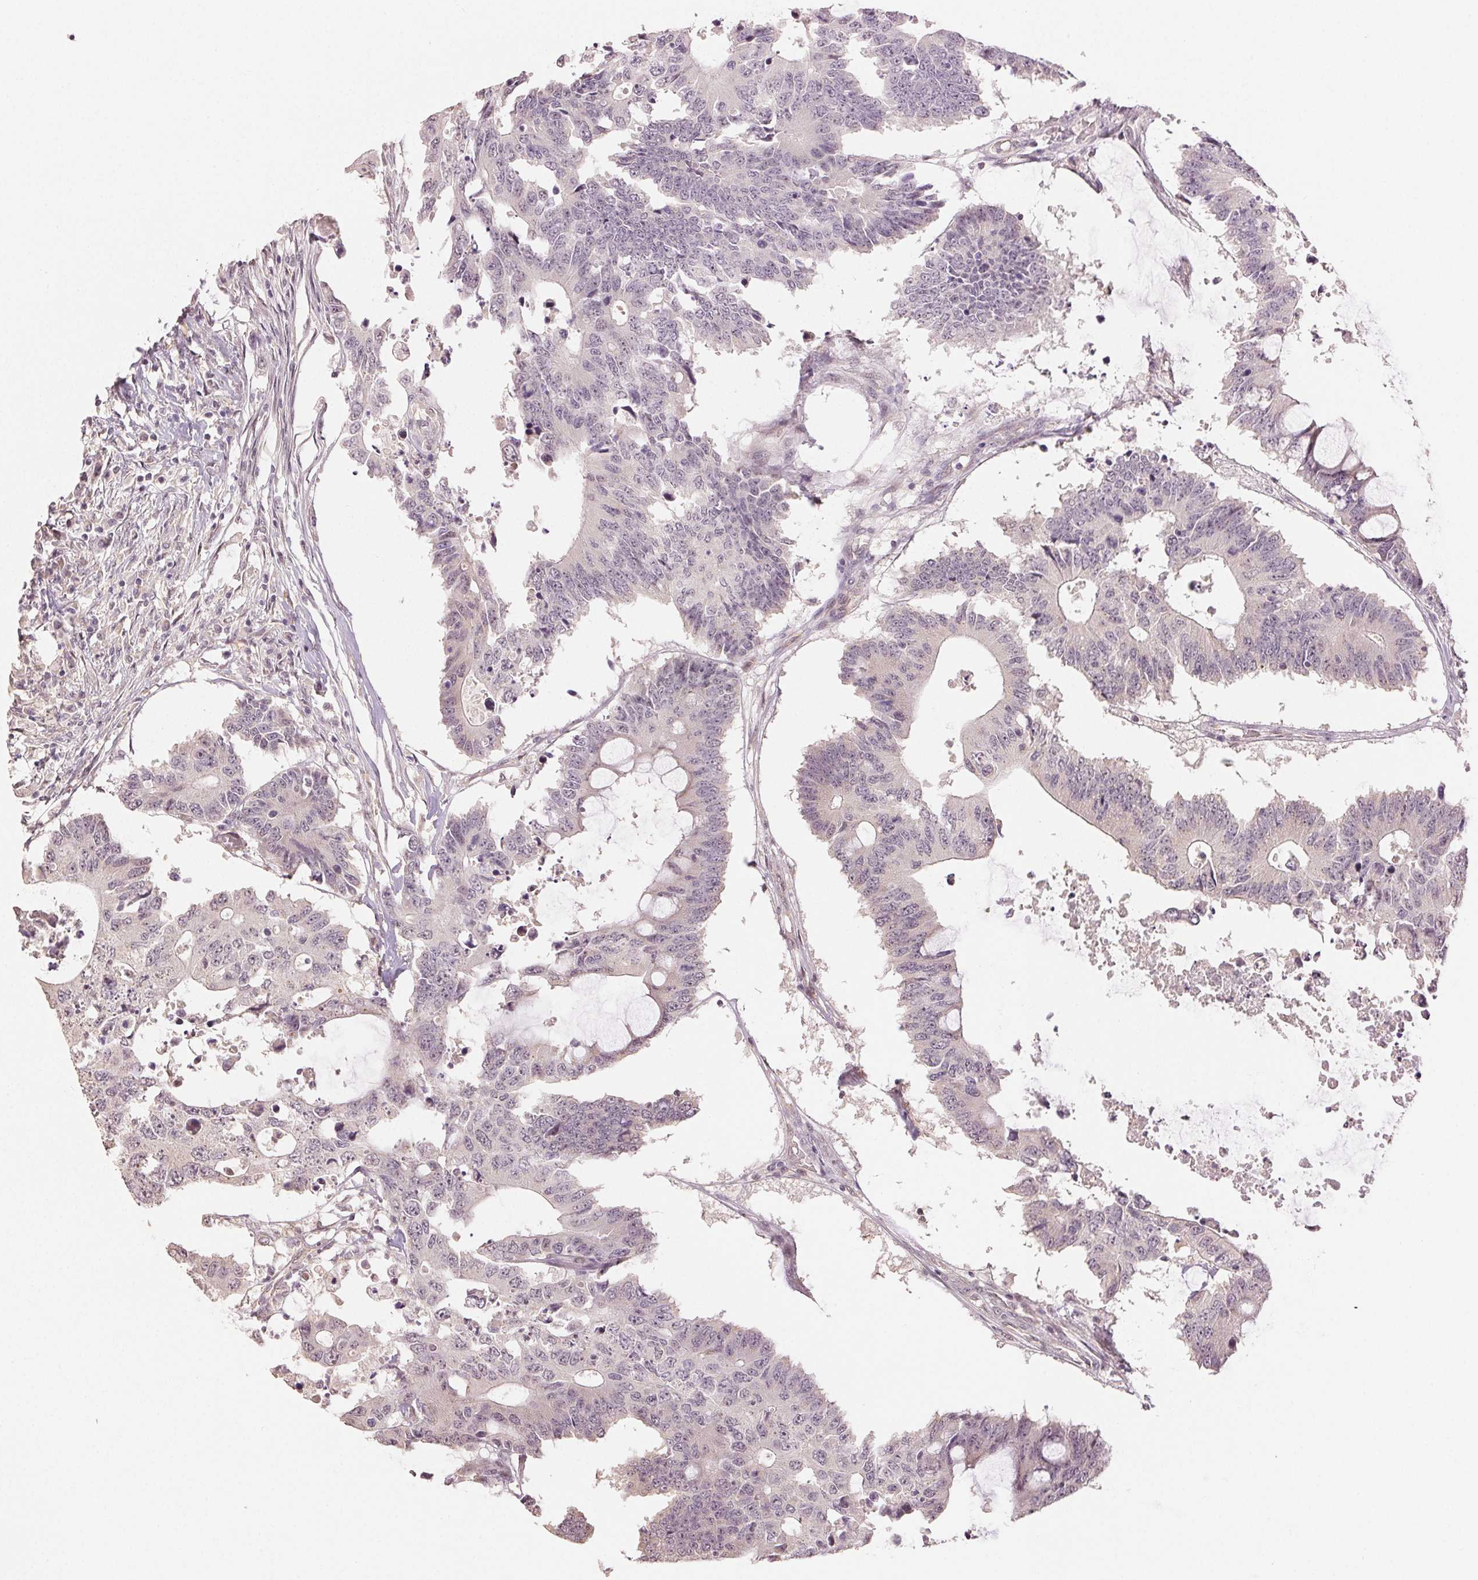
{"staining": {"intensity": "negative", "quantity": "none", "location": "none"}, "tissue": "colorectal cancer", "cell_type": "Tumor cells", "image_type": "cancer", "snomed": [{"axis": "morphology", "description": "Adenocarcinoma, NOS"}, {"axis": "topography", "description": "Colon"}], "caption": "Immunohistochemical staining of colorectal adenocarcinoma shows no significant staining in tumor cells.", "gene": "PLCB1", "patient": {"sex": "male", "age": 71}}